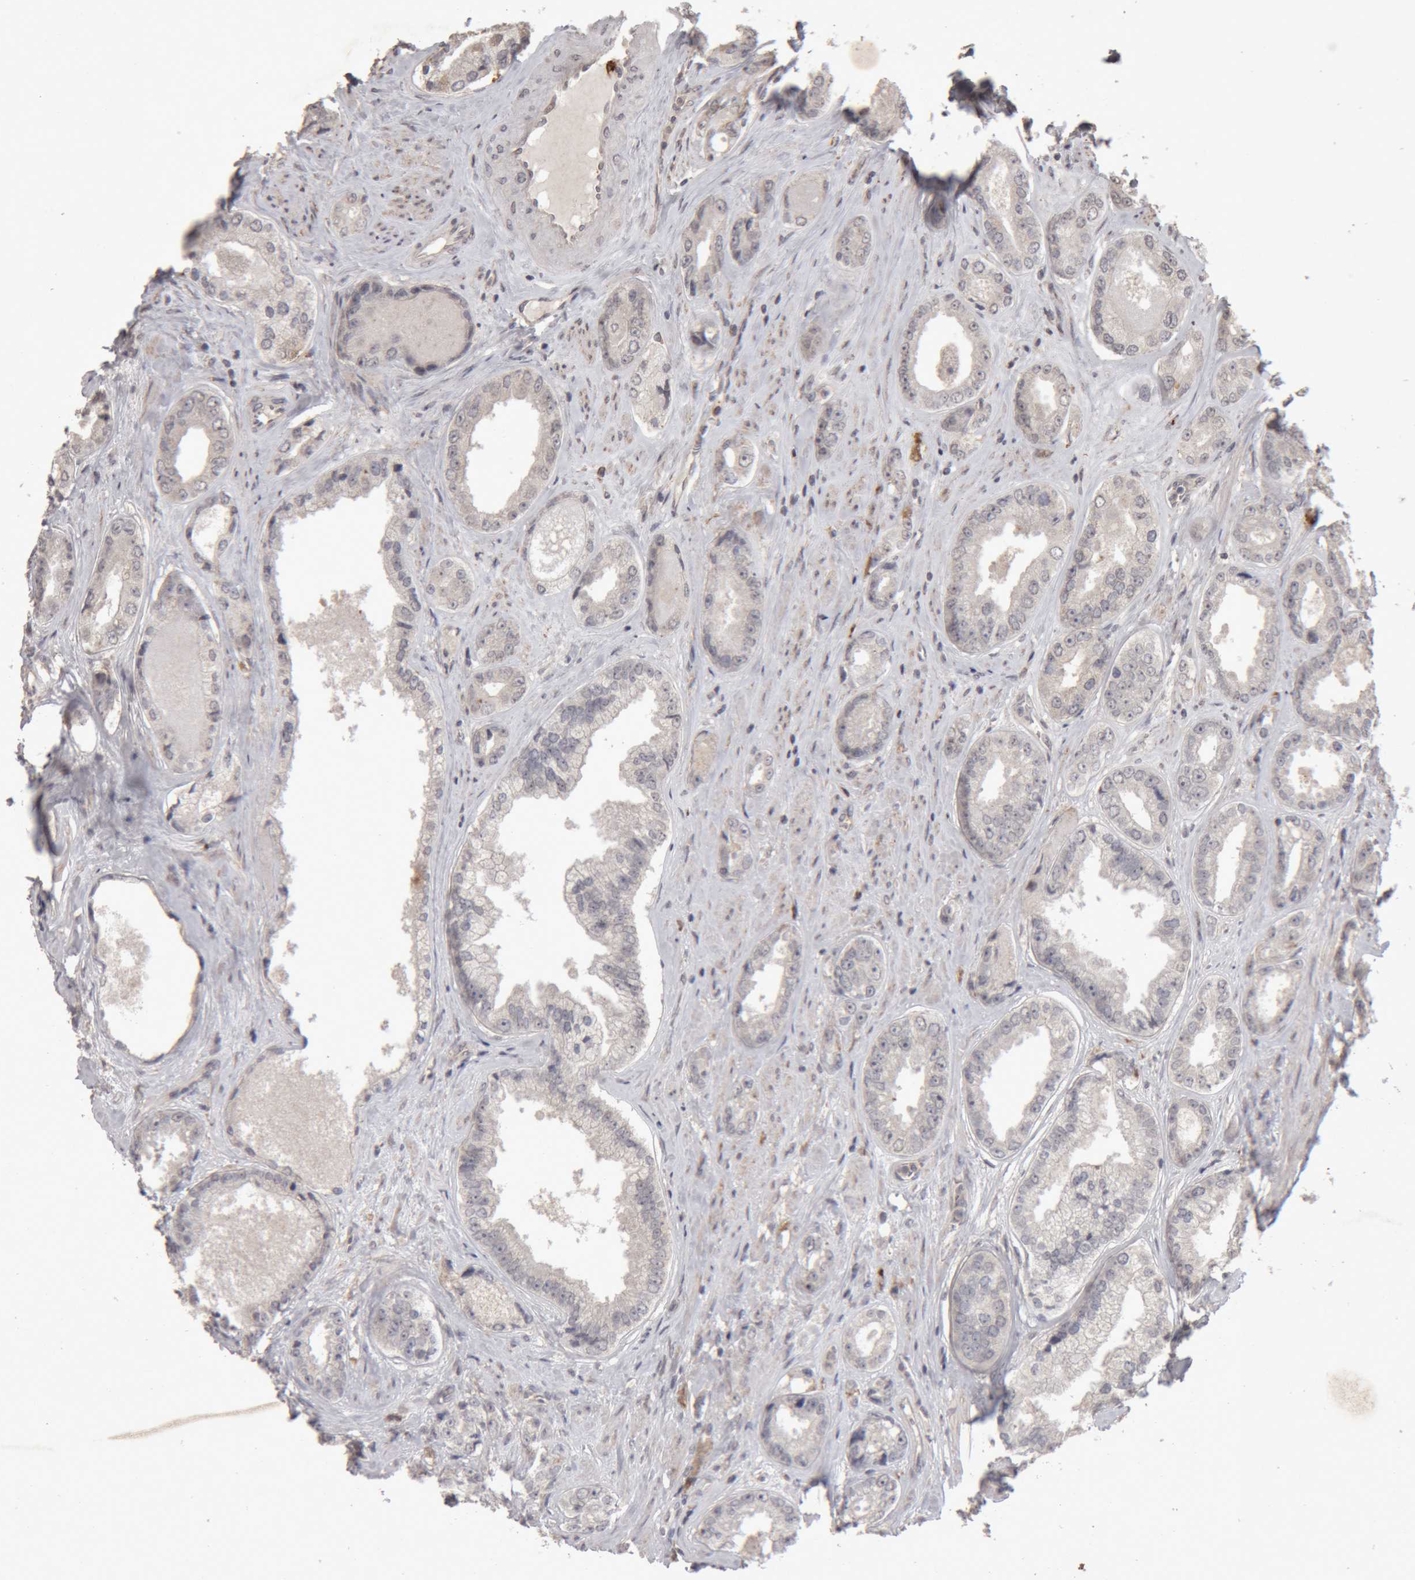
{"staining": {"intensity": "negative", "quantity": "none", "location": "none"}, "tissue": "prostate cancer", "cell_type": "Tumor cells", "image_type": "cancer", "snomed": [{"axis": "morphology", "description": "Adenocarcinoma, High grade"}, {"axis": "topography", "description": "Prostate"}], "caption": "The IHC image has no significant expression in tumor cells of prostate cancer tissue. The staining was performed using DAB (3,3'-diaminobenzidine) to visualize the protein expression in brown, while the nuclei were stained in blue with hematoxylin (Magnification: 20x).", "gene": "MEP1A", "patient": {"sex": "male", "age": 61}}